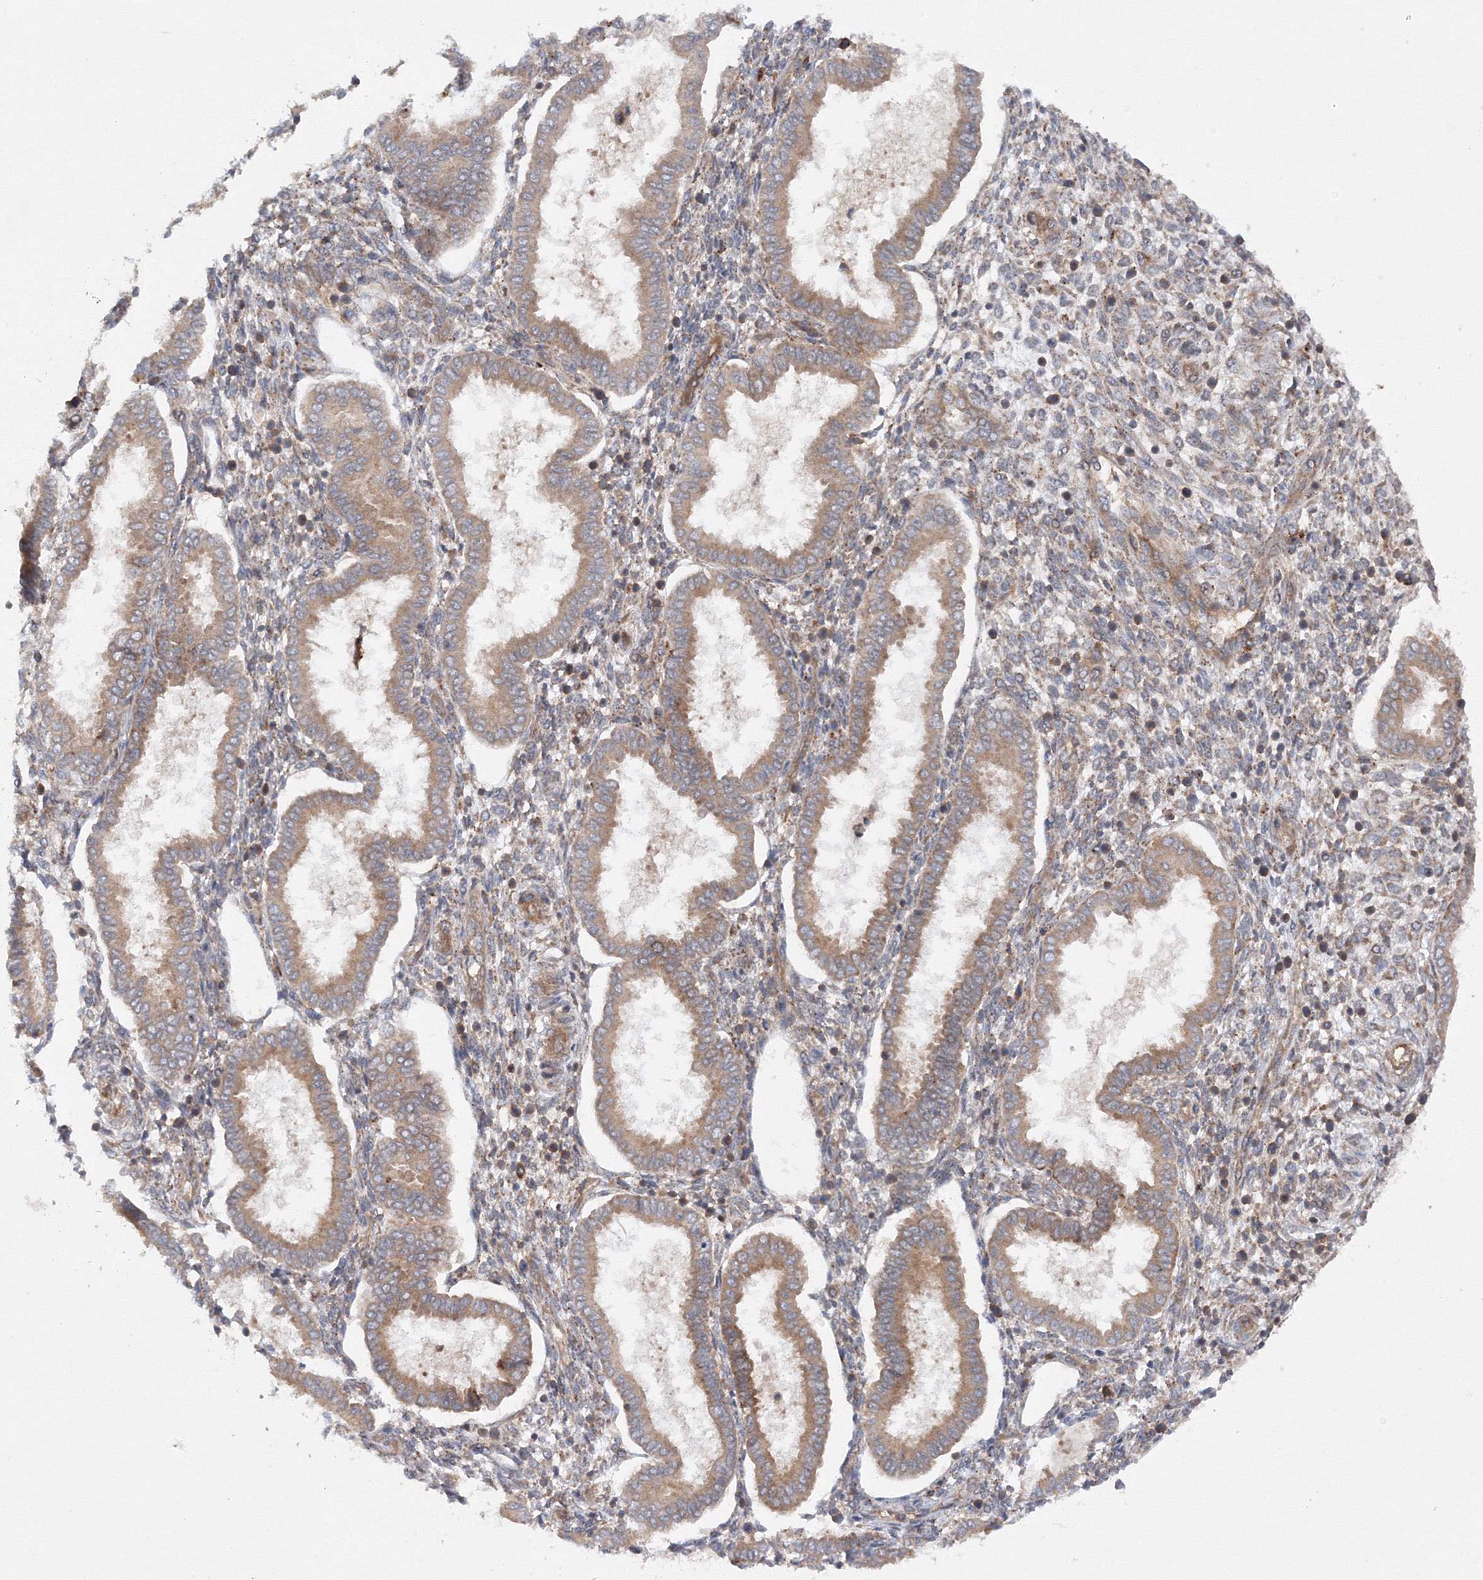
{"staining": {"intensity": "weak", "quantity": "25%-75%", "location": "cytoplasmic/membranous"}, "tissue": "endometrium", "cell_type": "Cells in endometrial stroma", "image_type": "normal", "snomed": [{"axis": "morphology", "description": "Normal tissue, NOS"}, {"axis": "topography", "description": "Endometrium"}], "caption": "A low amount of weak cytoplasmic/membranous positivity is identified in about 25%-75% of cells in endometrial stroma in normal endometrium. (brown staining indicates protein expression, while blue staining denotes nuclei).", "gene": "DCTD", "patient": {"sex": "female", "age": 24}}